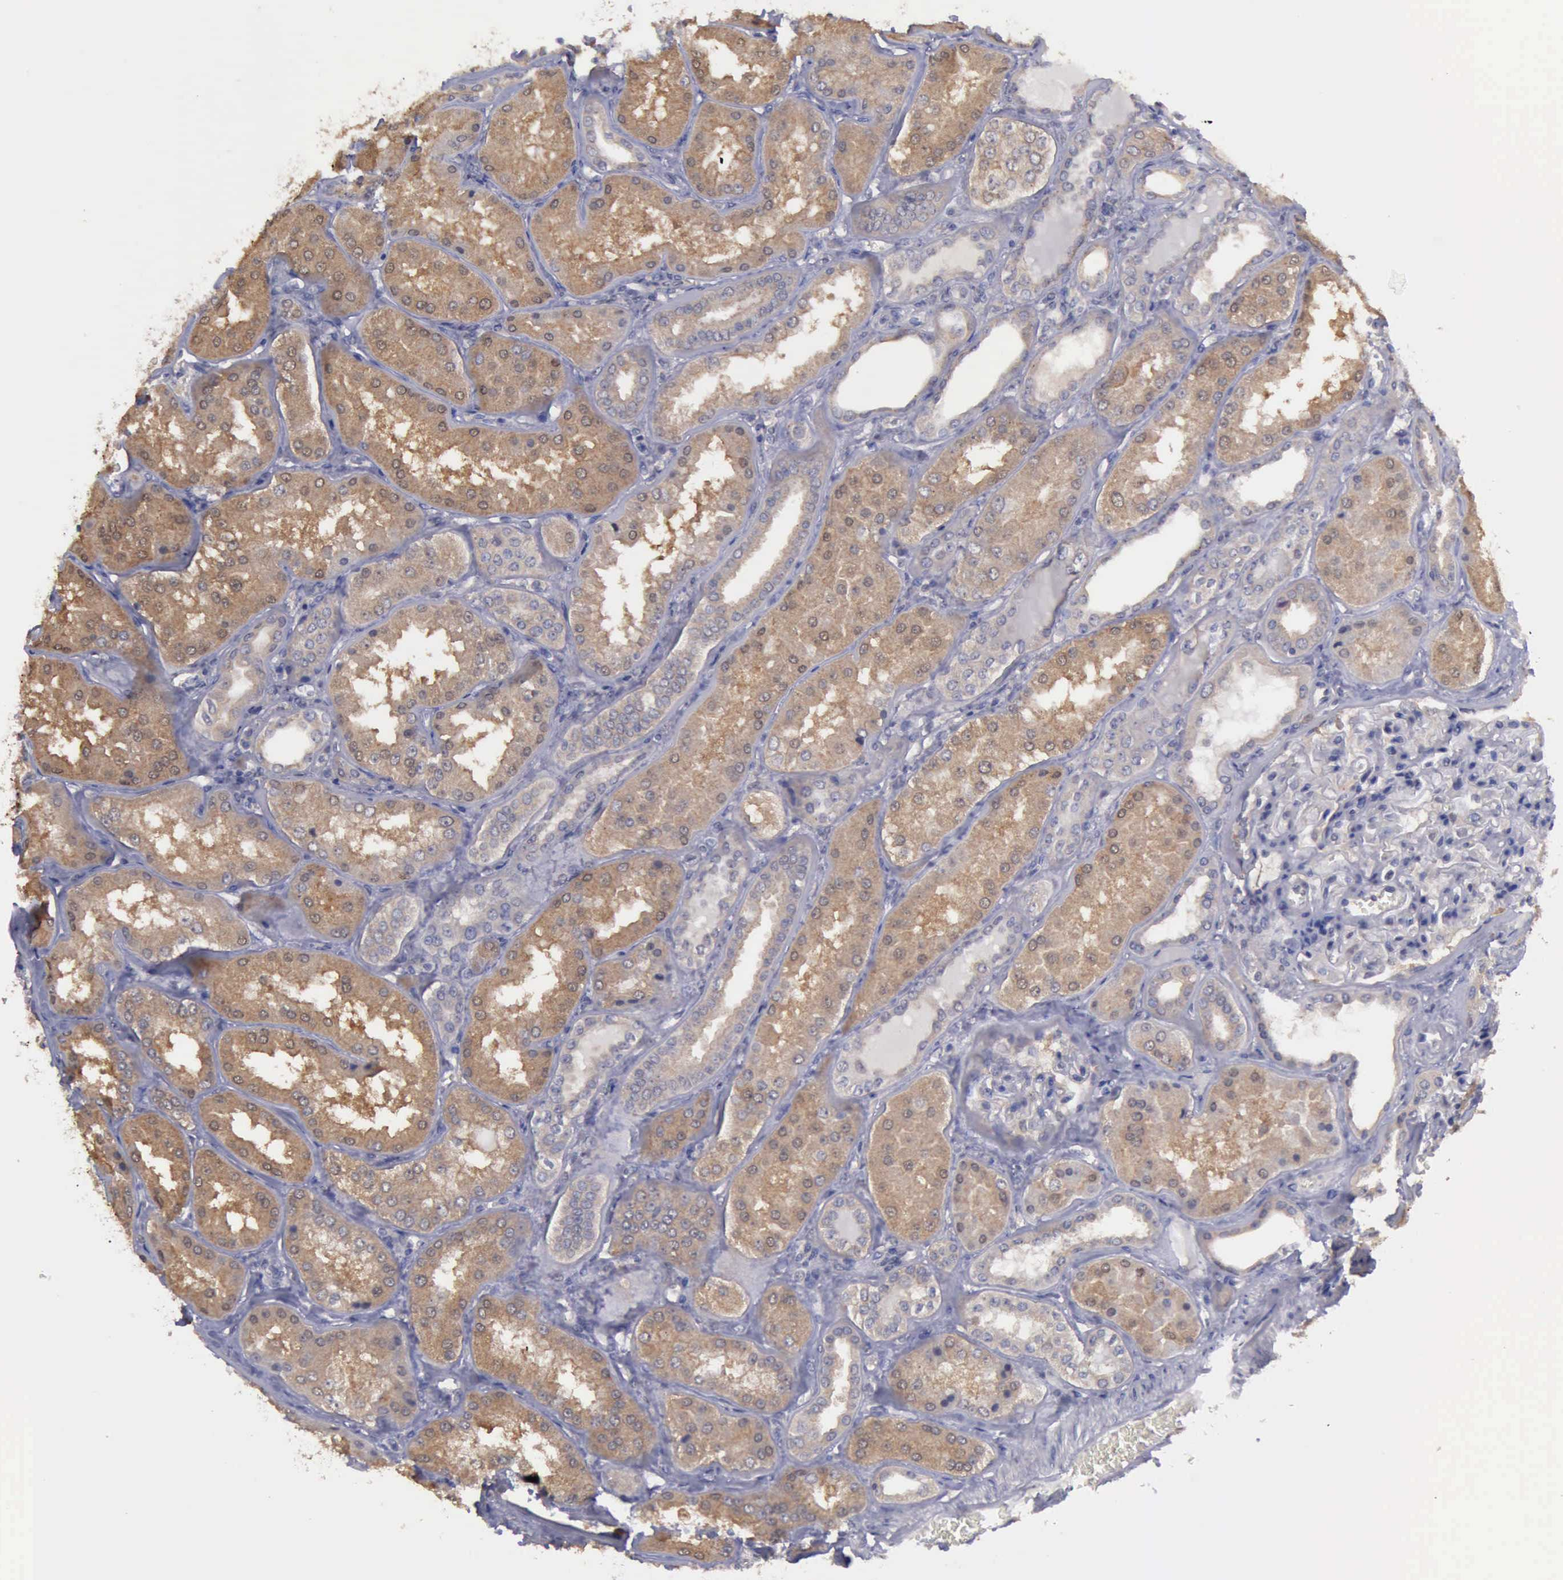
{"staining": {"intensity": "negative", "quantity": "none", "location": "none"}, "tissue": "kidney", "cell_type": "Cells in glomeruli", "image_type": "normal", "snomed": [{"axis": "morphology", "description": "Normal tissue, NOS"}, {"axis": "topography", "description": "Kidney"}], "caption": "Image shows no significant protein expression in cells in glomeruli of benign kidney. (DAB immunohistochemistry visualized using brightfield microscopy, high magnification).", "gene": "PHKA1", "patient": {"sex": "female", "age": 56}}